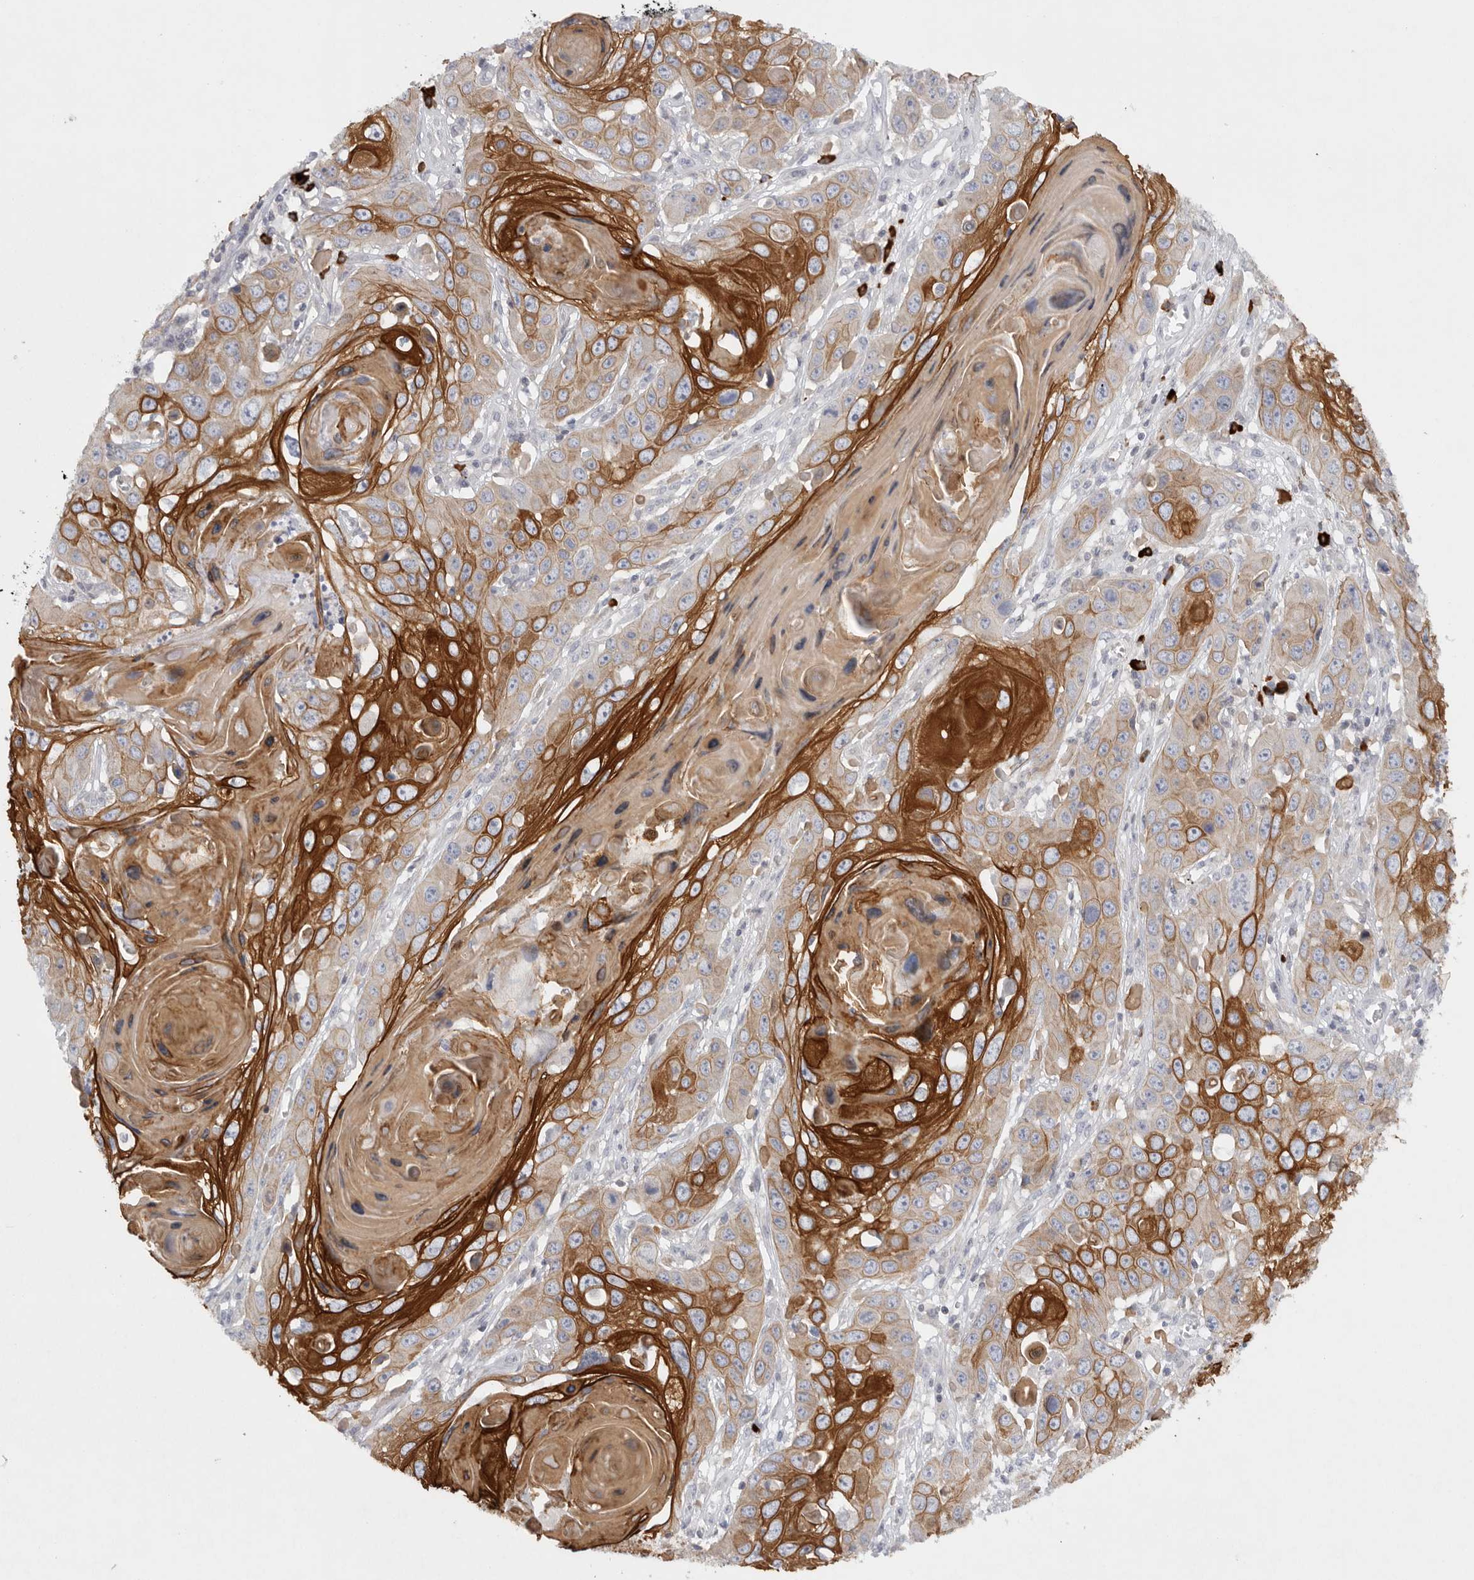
{"staining": {"intensity": "strong", "quantity": ">75%", "location": "cytoplasmic/membranous"}, "tissue": "skin cancer", "cell_type": "Tumor cells", "image_type": "cancer", "snomed": [{"axis": "morphology", "description": "Squamous cell carcinoma, NOS"}, {"axis": "topography", "description": "Skin"}], "caption": "Immunohistochemical staining of skin cancer (squamous cell carcinoma) demonstrates high levels of strong cytoplasmic/membranous protein staining in about >75% of tumor cells.", "gene": "TMEM69", "patient": {"sex": "male", "age": 55}}